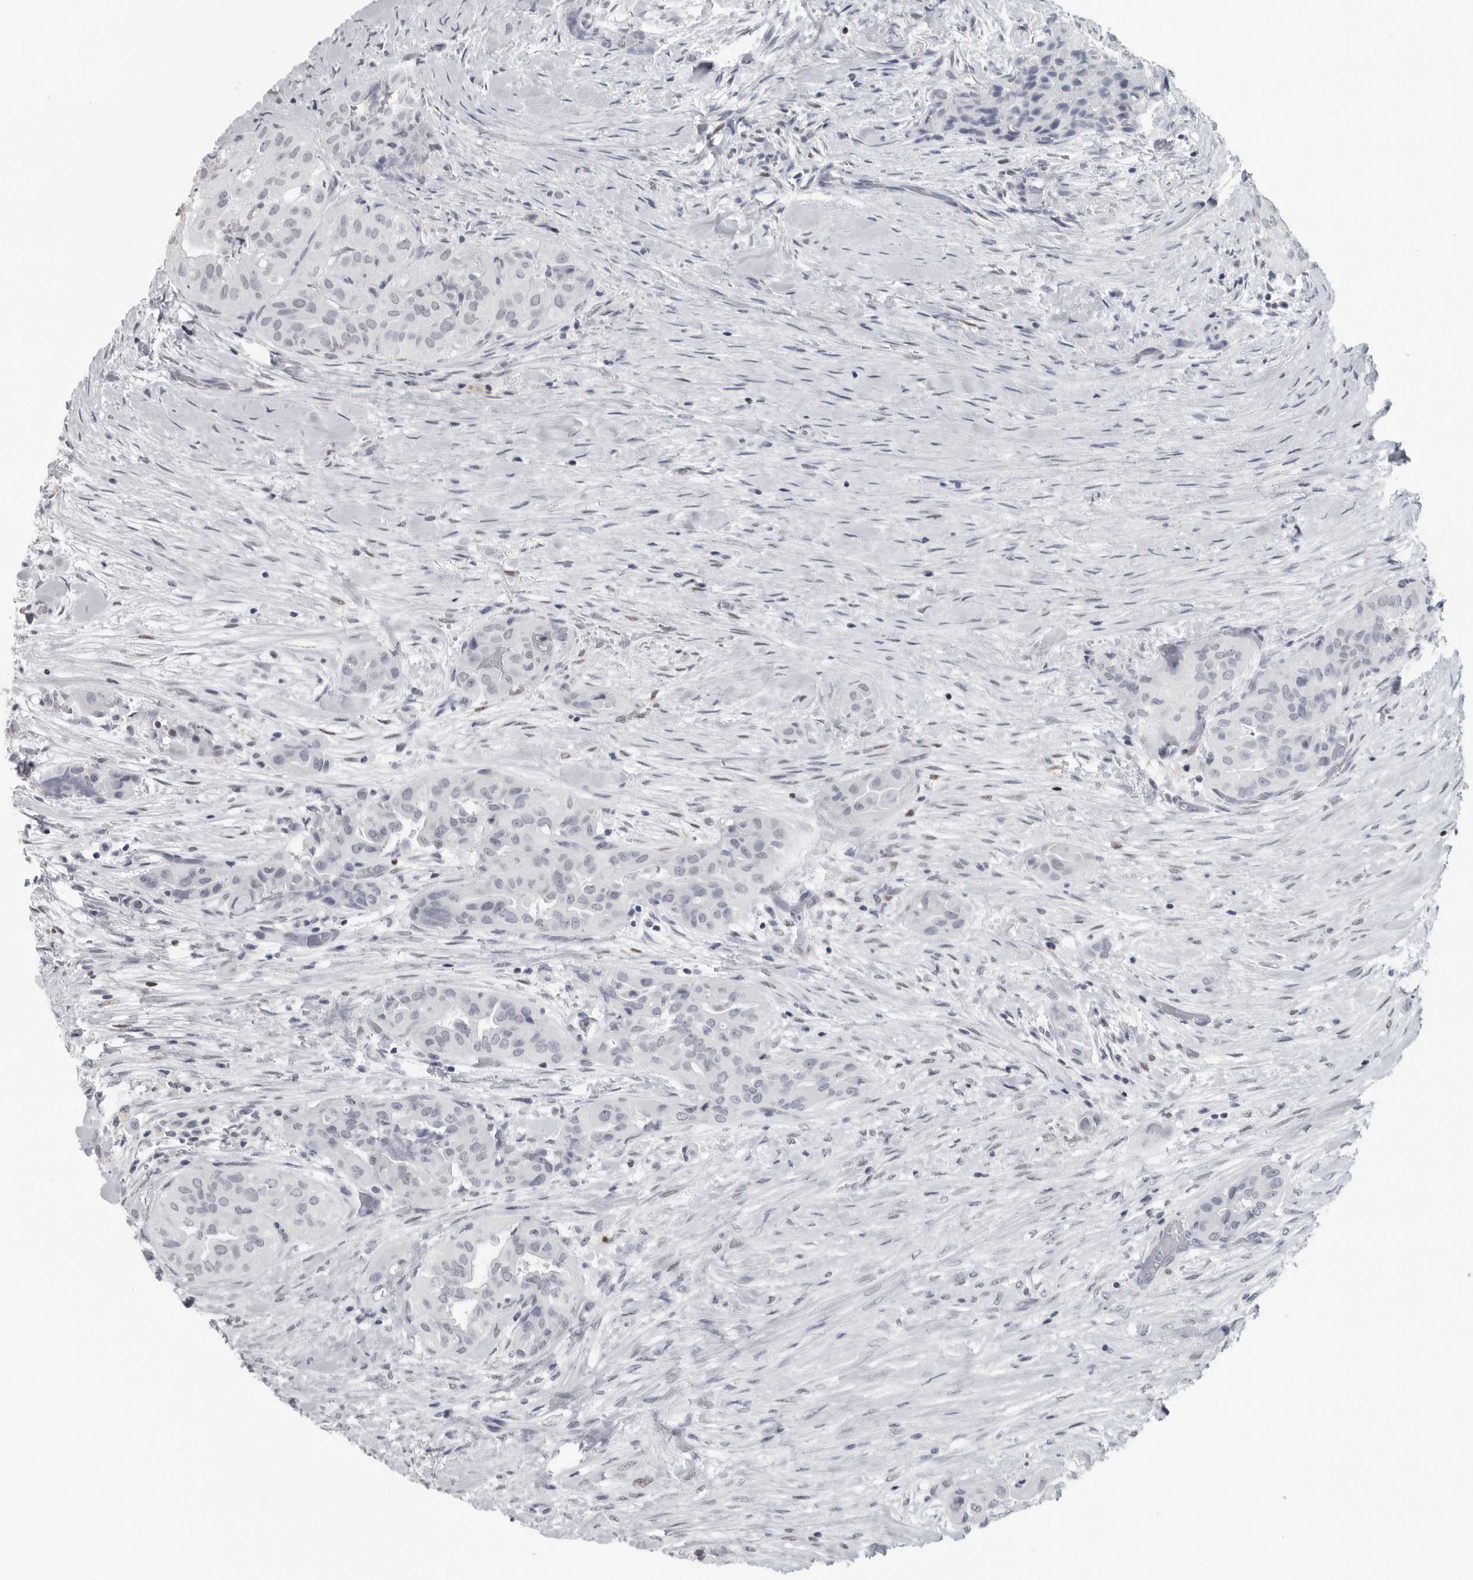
{"staining": {"intensity": "negative", "quantity": "none", "location": "none"}, "tissue": "thyroid cancer", "cell_type": "Tumor cells", "image_type": "cancer", "snomed": [{"axis": "morphology", "description": "Papillary adenocarcinoma, NOS"}, {"axis": "topography", "description": "Thyroid gland"}], "caption": "This micrograph is of thyroid cancer stained with IHC to label a protein in brown with the nuclei are counter-stained blue. There is no positivity in tumor cells.", "gene": "SATB2", "patient": {"sex": "female", "age": 59}}